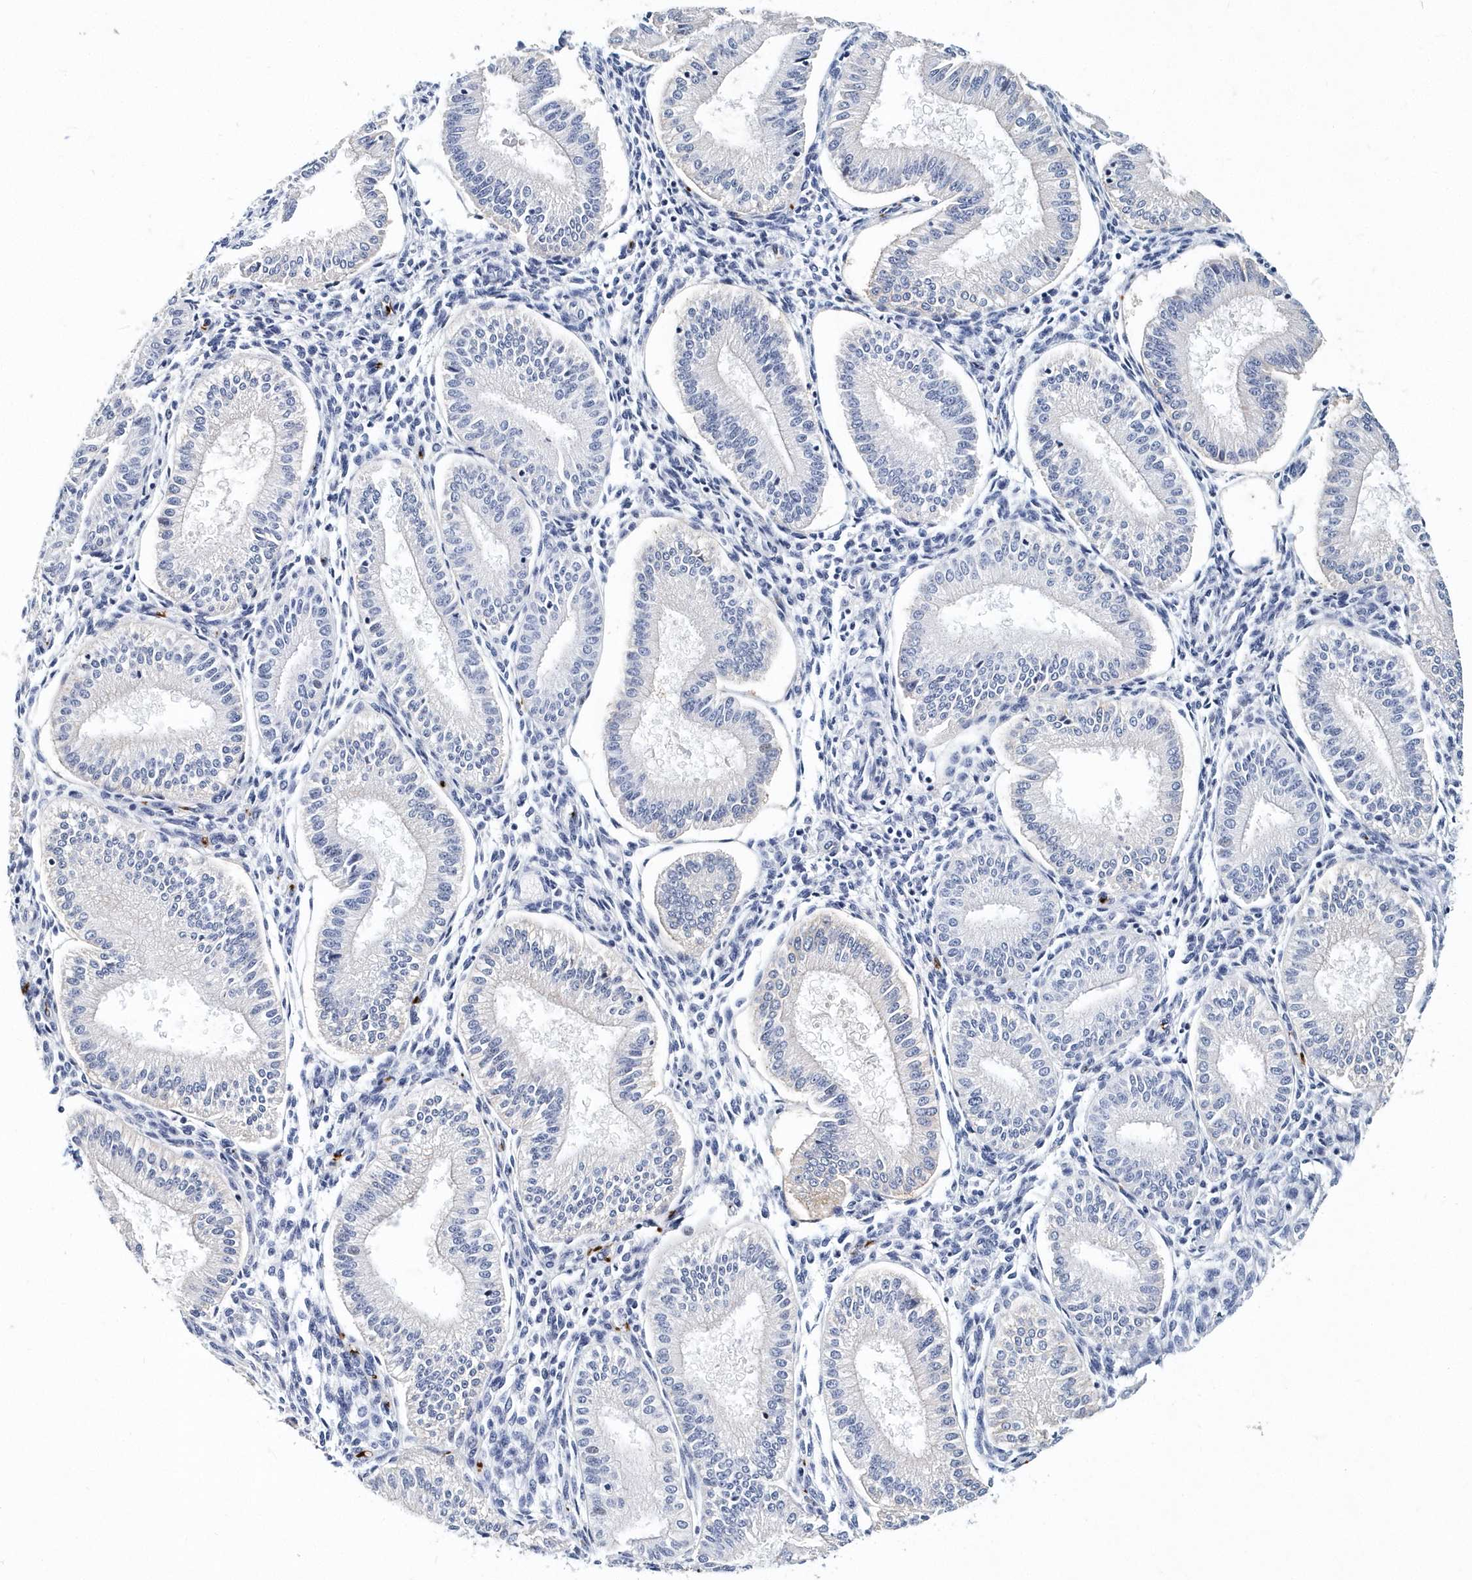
{"staining": {"intensity": "negative", "quantity": "none", "location": "none"}, "tissue": "endometrium", "cell_type": "Cells in endometrial stroma", "image_type": "normal", "snomed": [{"axis": "morphology", "description": "Normal tissue, NOS"}, {"axis": "topography", "description": "Endometrium"}], "caption": "Endometrium stained for a protein using immunohistochemistry displays no expression cells in endometrial stroma.", "gene": "ITGA2B", "patient": {"sex": "female", "age": 39}}